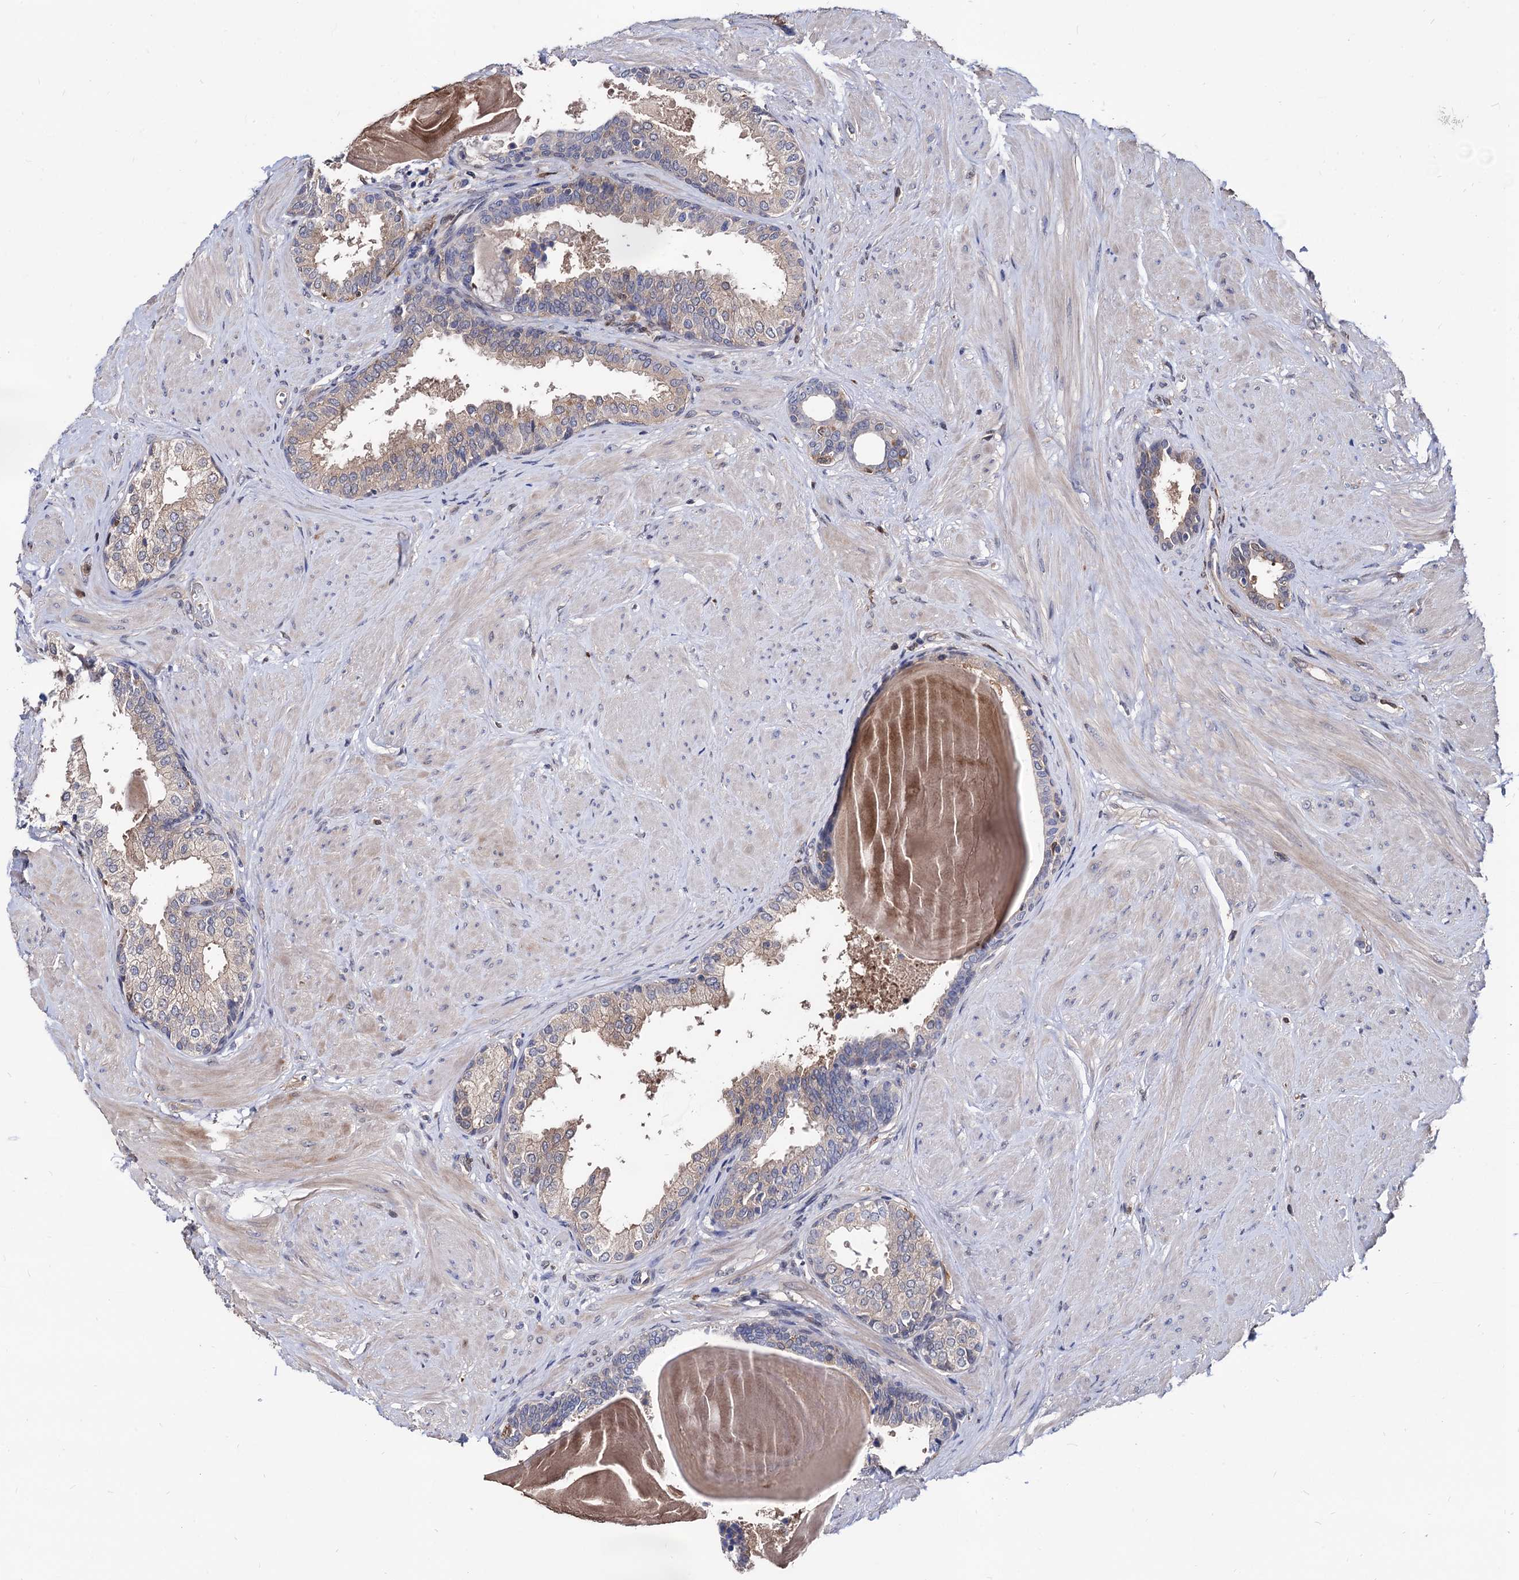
{"staining": {"intensity": "weak", "quantity": "25%-75%", "location": "cytoplasmic/membranous"}, "tissue": "prostate", "cell_type": "Glandular cells", "image_type": "normal", "snomed": [{"axis": "morphology", "description": "Normal tissue, NOS"}, {"axis": "topography", "description": "Prostate"}], "caption": "Immunohistochemical staining of normal prostate exhibits weak cytoplasmic/membranous protein staining in about 25%-75% of glandular cells.", "gene": "CPPED1", "patient": {"sex": "male", "age": 48}}